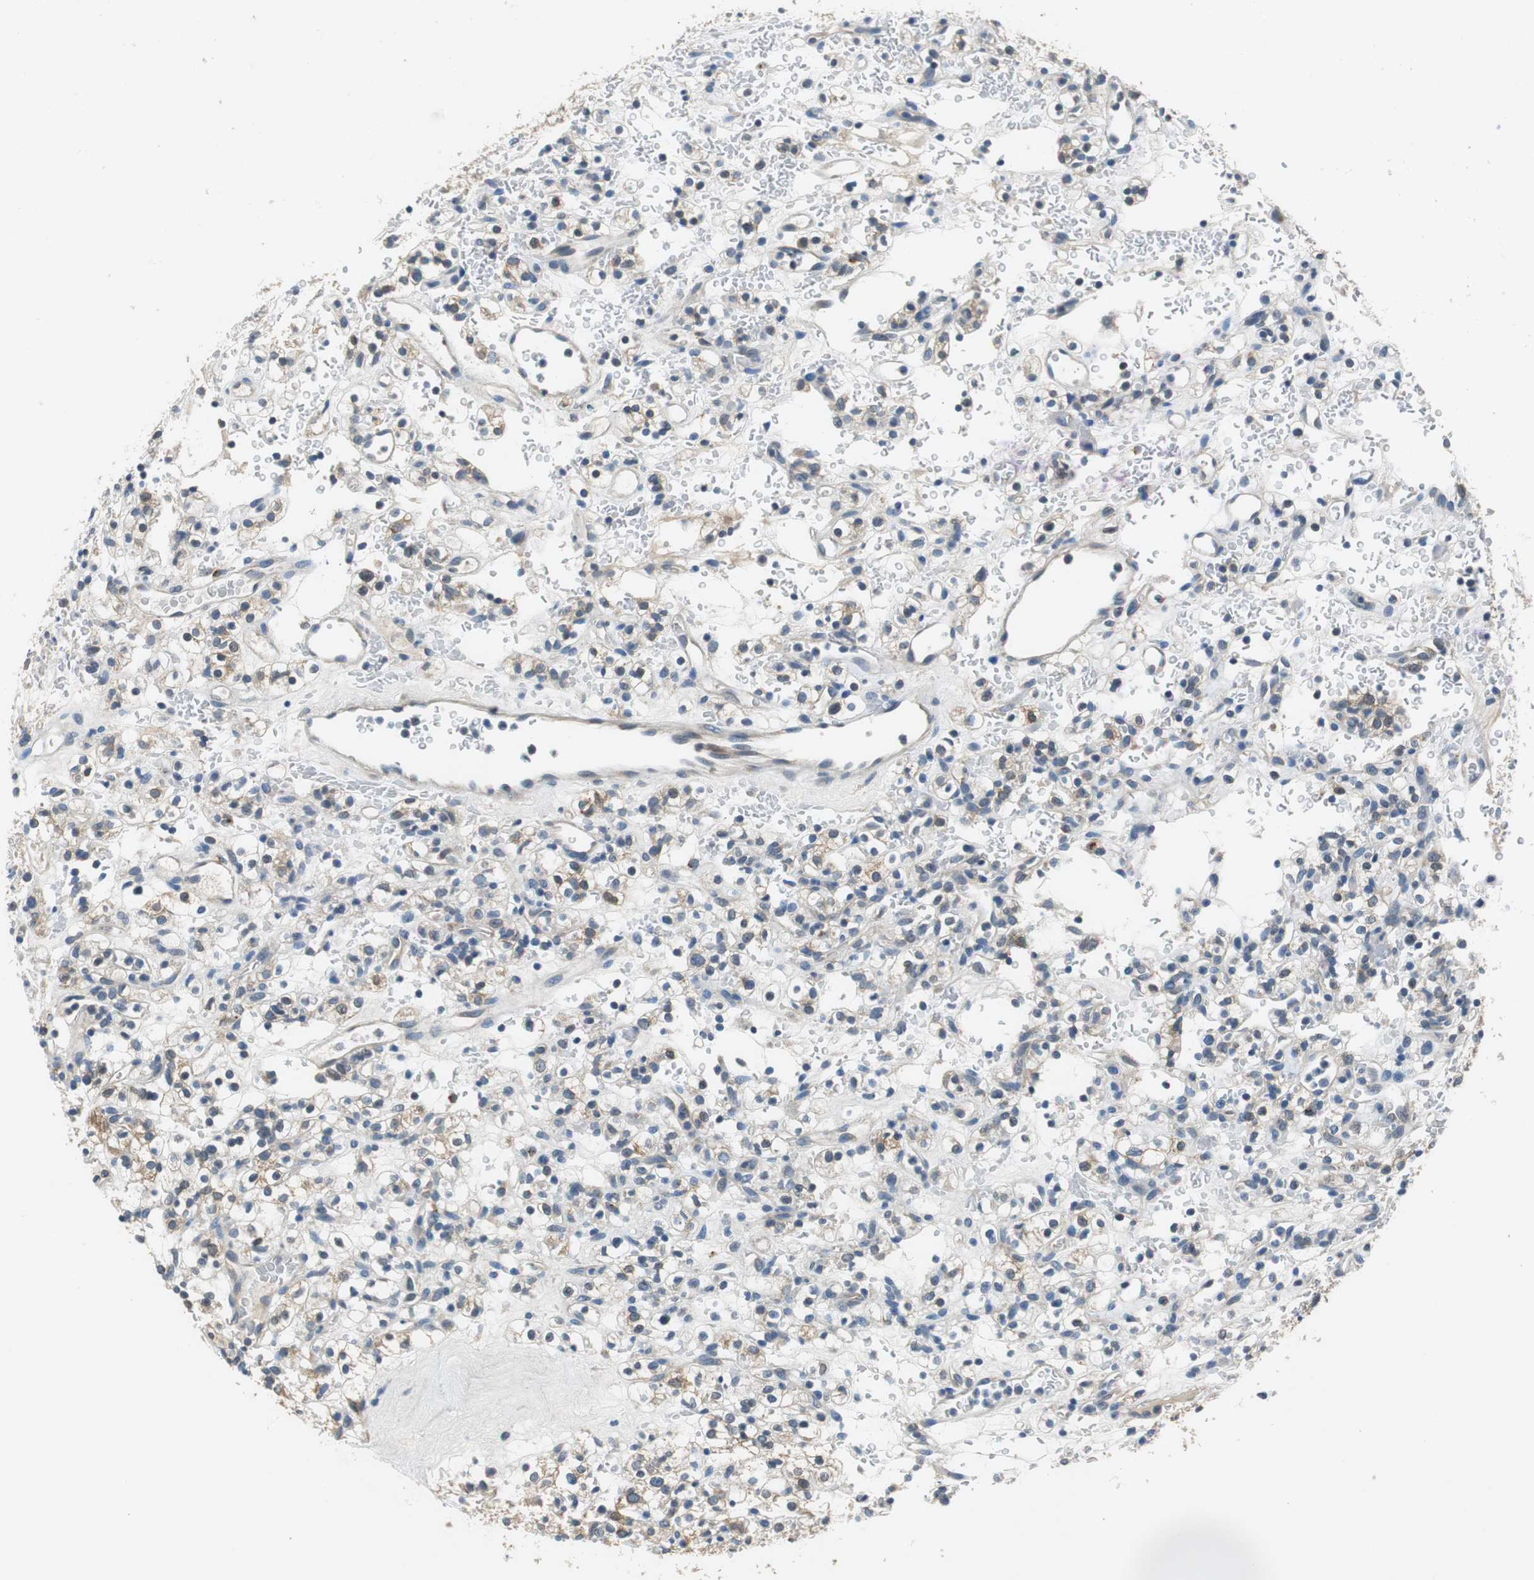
{"staining": {"intensity": "negative", "quantity": "none", "location": "none"}, "tissue": "renal cancer", "cell_type": "Tumor cells", "image_type": "cancer", "snomed": [{"axis": "morphology", "description": "Normal tissue, NOS"}, {"axis": "morphology", "description": "Adenocarcinoma, NOS"}, {"axis": "topography", "description": "Kidney"}], "caption": "Immunohistochemistry photomicrograph of human renal cancer (adenocarcinoma) stained for a protein (brown), which reveals no staining in tumor cells.", "gene": "FADS2", "patient": {"sex": "female", "age": 72}}